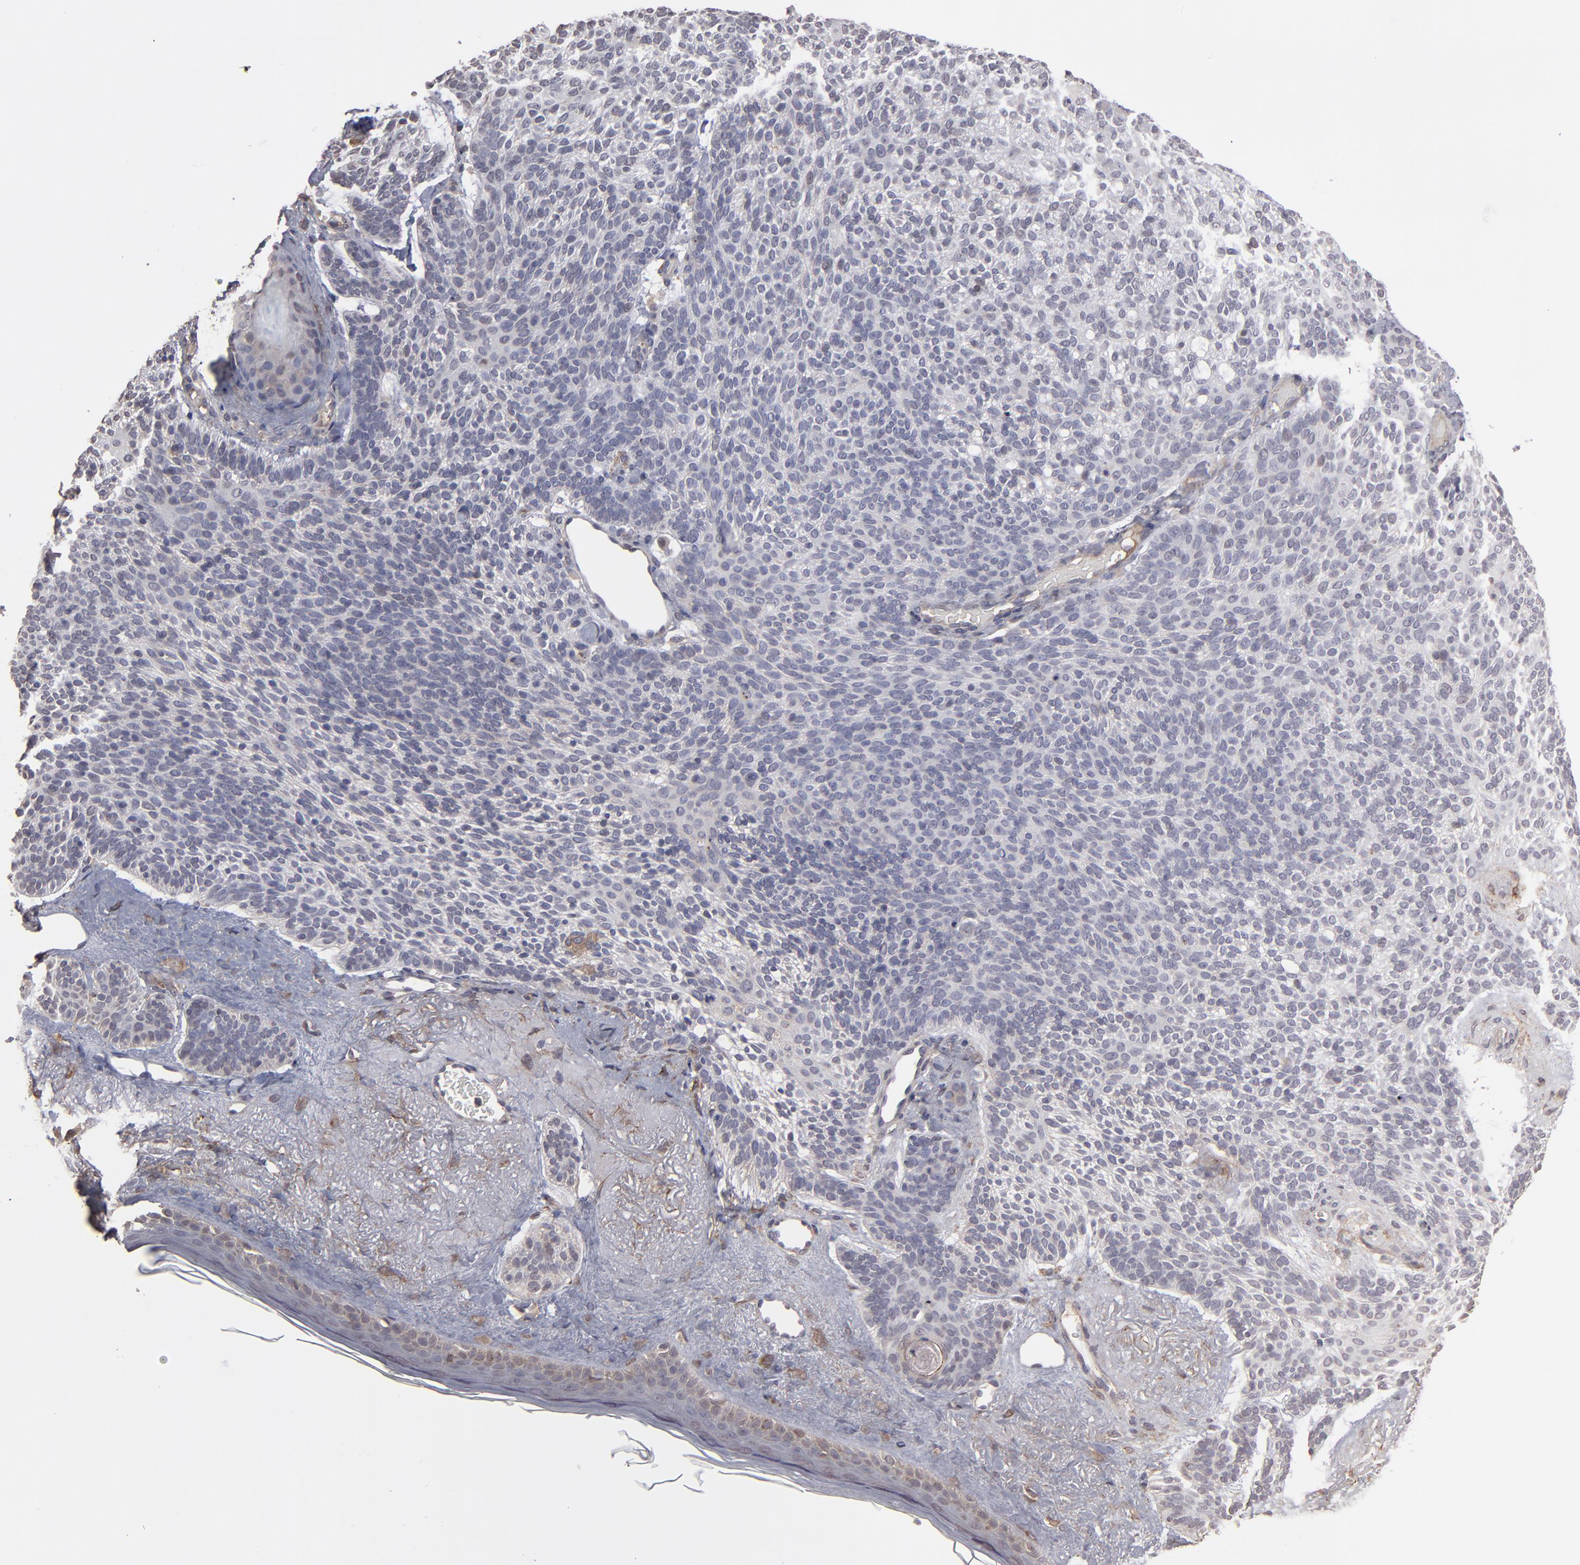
{"staining": {"intensity": "negative", "quantity": "none", "location": "none"}, "tissue": "skin cancer", "cell_type": "Tumor cells", "image_type": "cancer", "snomed": [{"axis": "morphology", "description": "Normal tissue, NOS"}, {"axis": "morphology", "description": "Basal cell carcinoma"}, {"axis": "topography", "description": "Skin"}], "caption": "Micrograph shows no significant protein positivity in tumor cells of skin cancer.", "gene": "ITGB5", "patient": {"sex": "female", "age": 70}}